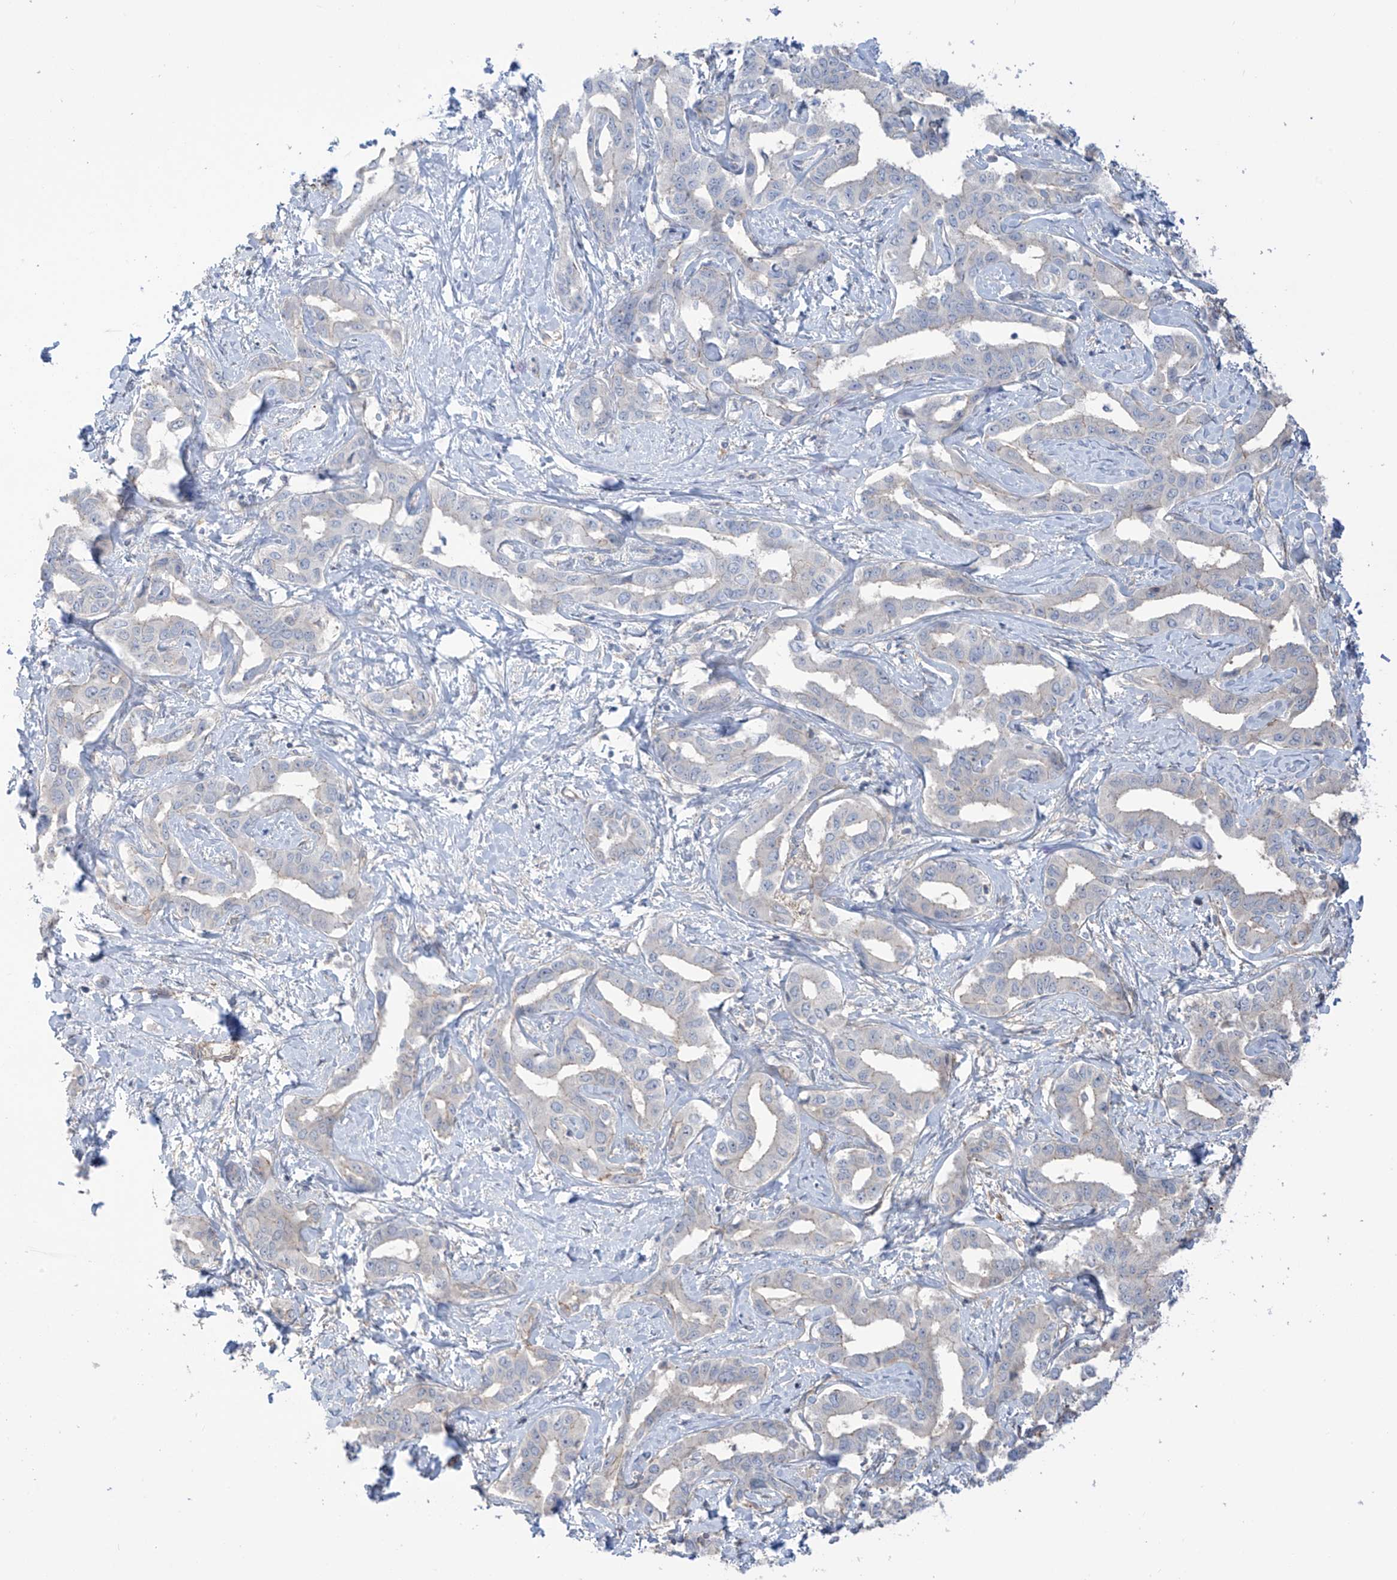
{"staining": {"intensity": "negative", "quantity": "none", "location": "none"}, "tissue": "liver cancer", "cell_type": "Tumor cells", "image_type": "cancer", "snomed": [{"axis": "morphology", "description": "Cholangiocarcinoma"}, {"axis": "topography", "description": "Liver"}], "caption": "This micrograph is of liver cholangiocarcinoma stained with immunohistochemistry to label a protein in brown with the nuclei are counter-stained blue. There is no expression in tumor cells.", "gene": "TRMU", "patient": {"sex": "male", "age": 59}}